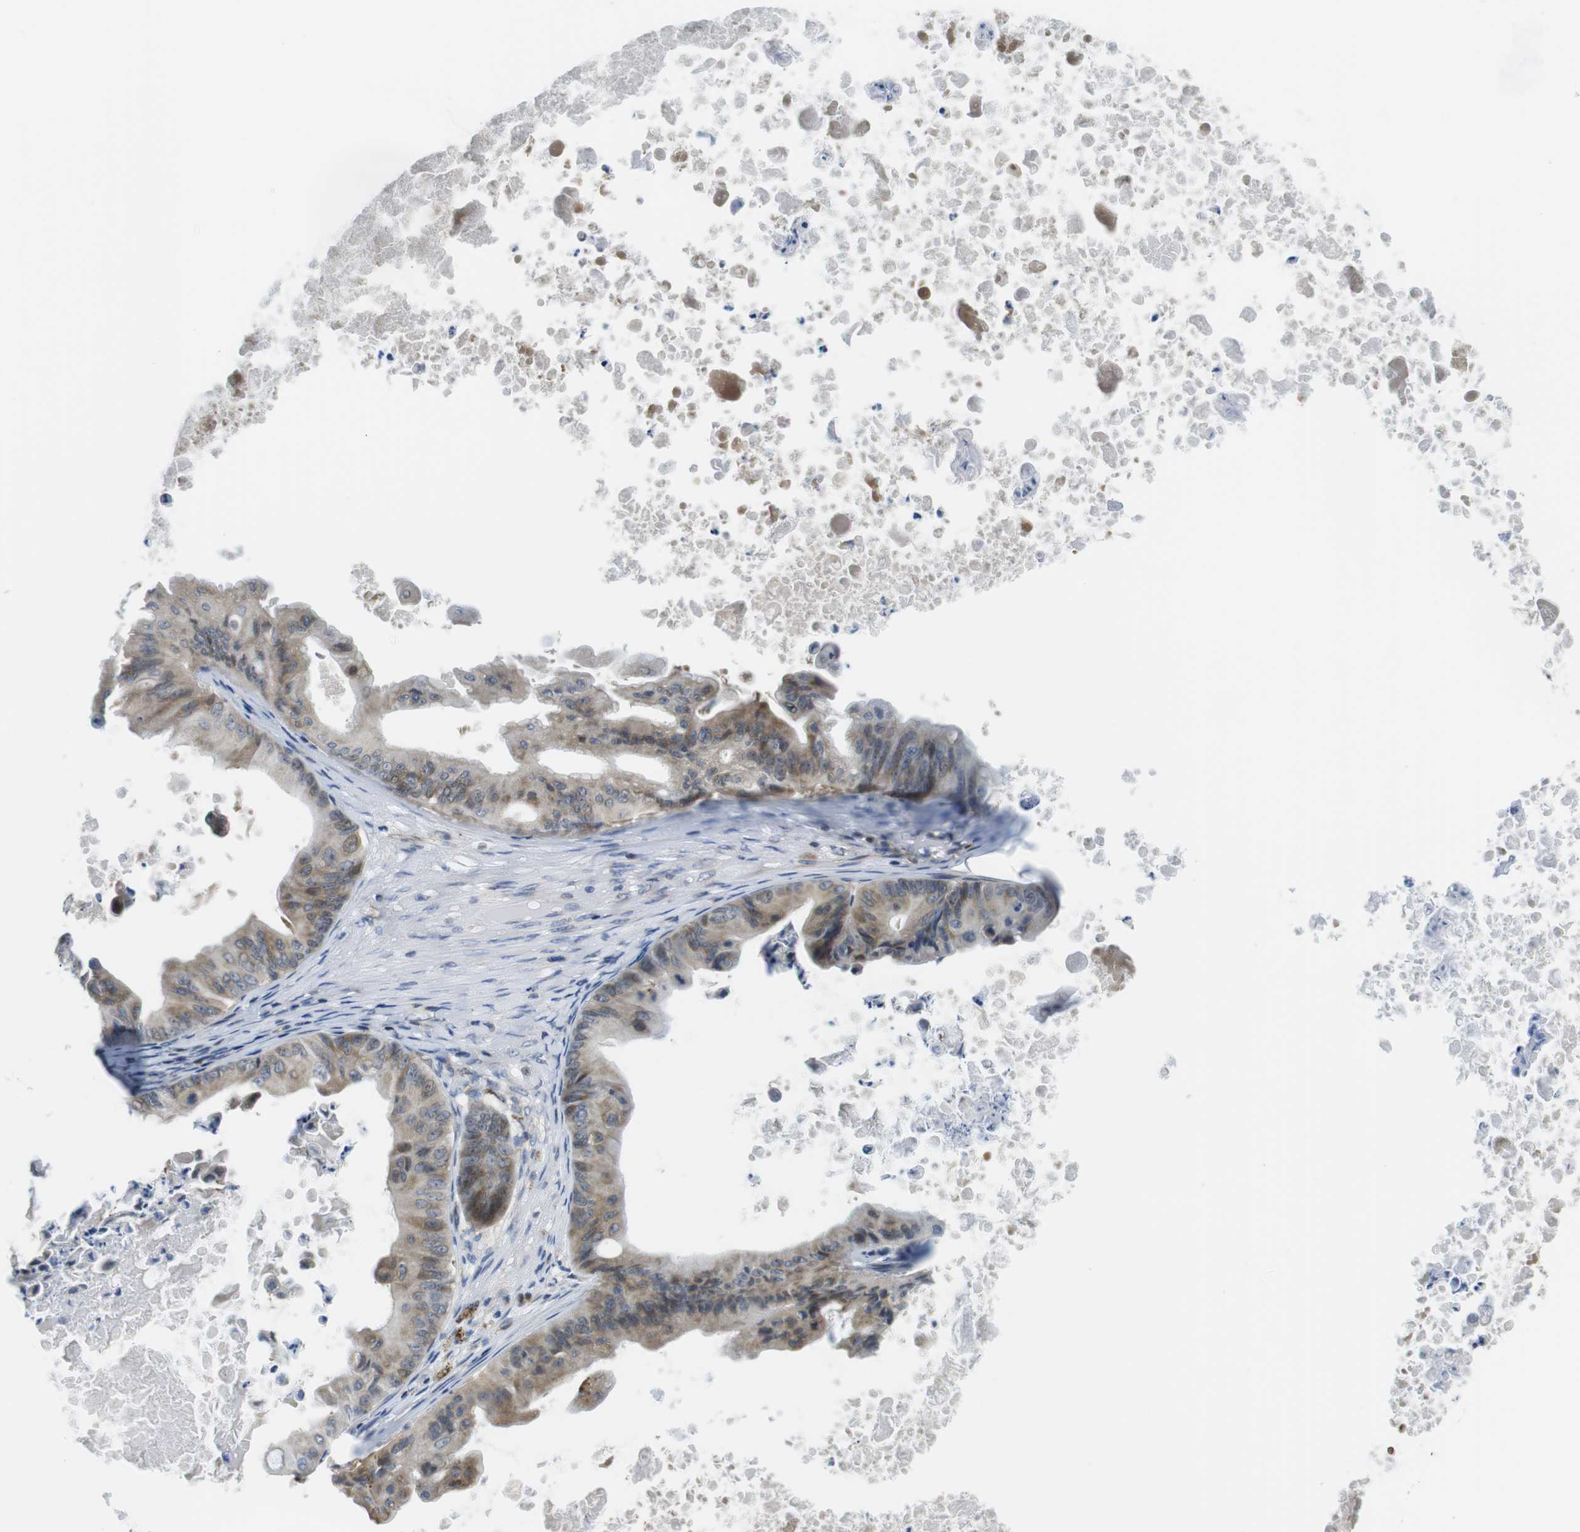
{"staining": {"intensity": "weak", "quantity": ">75%", "location": "cytoplasmic/membranous"}, "tissue": "ovarian cancer", "cell_type": "Tumor cells", "image_type": "cancer", "snomed": [{"axis": "morphology", "description": "Cystadenocarcinoma, mucinous, NOS"}, {"axis": "topography", "description": "Ovary"}], "caption": "Human ovarian mucinous cystadenocarcinoma stained with a protein marker exhibits weak staining in tumor cells.", "gene": "KCNE3", "patient": {"sex": "female", "age": 37}}